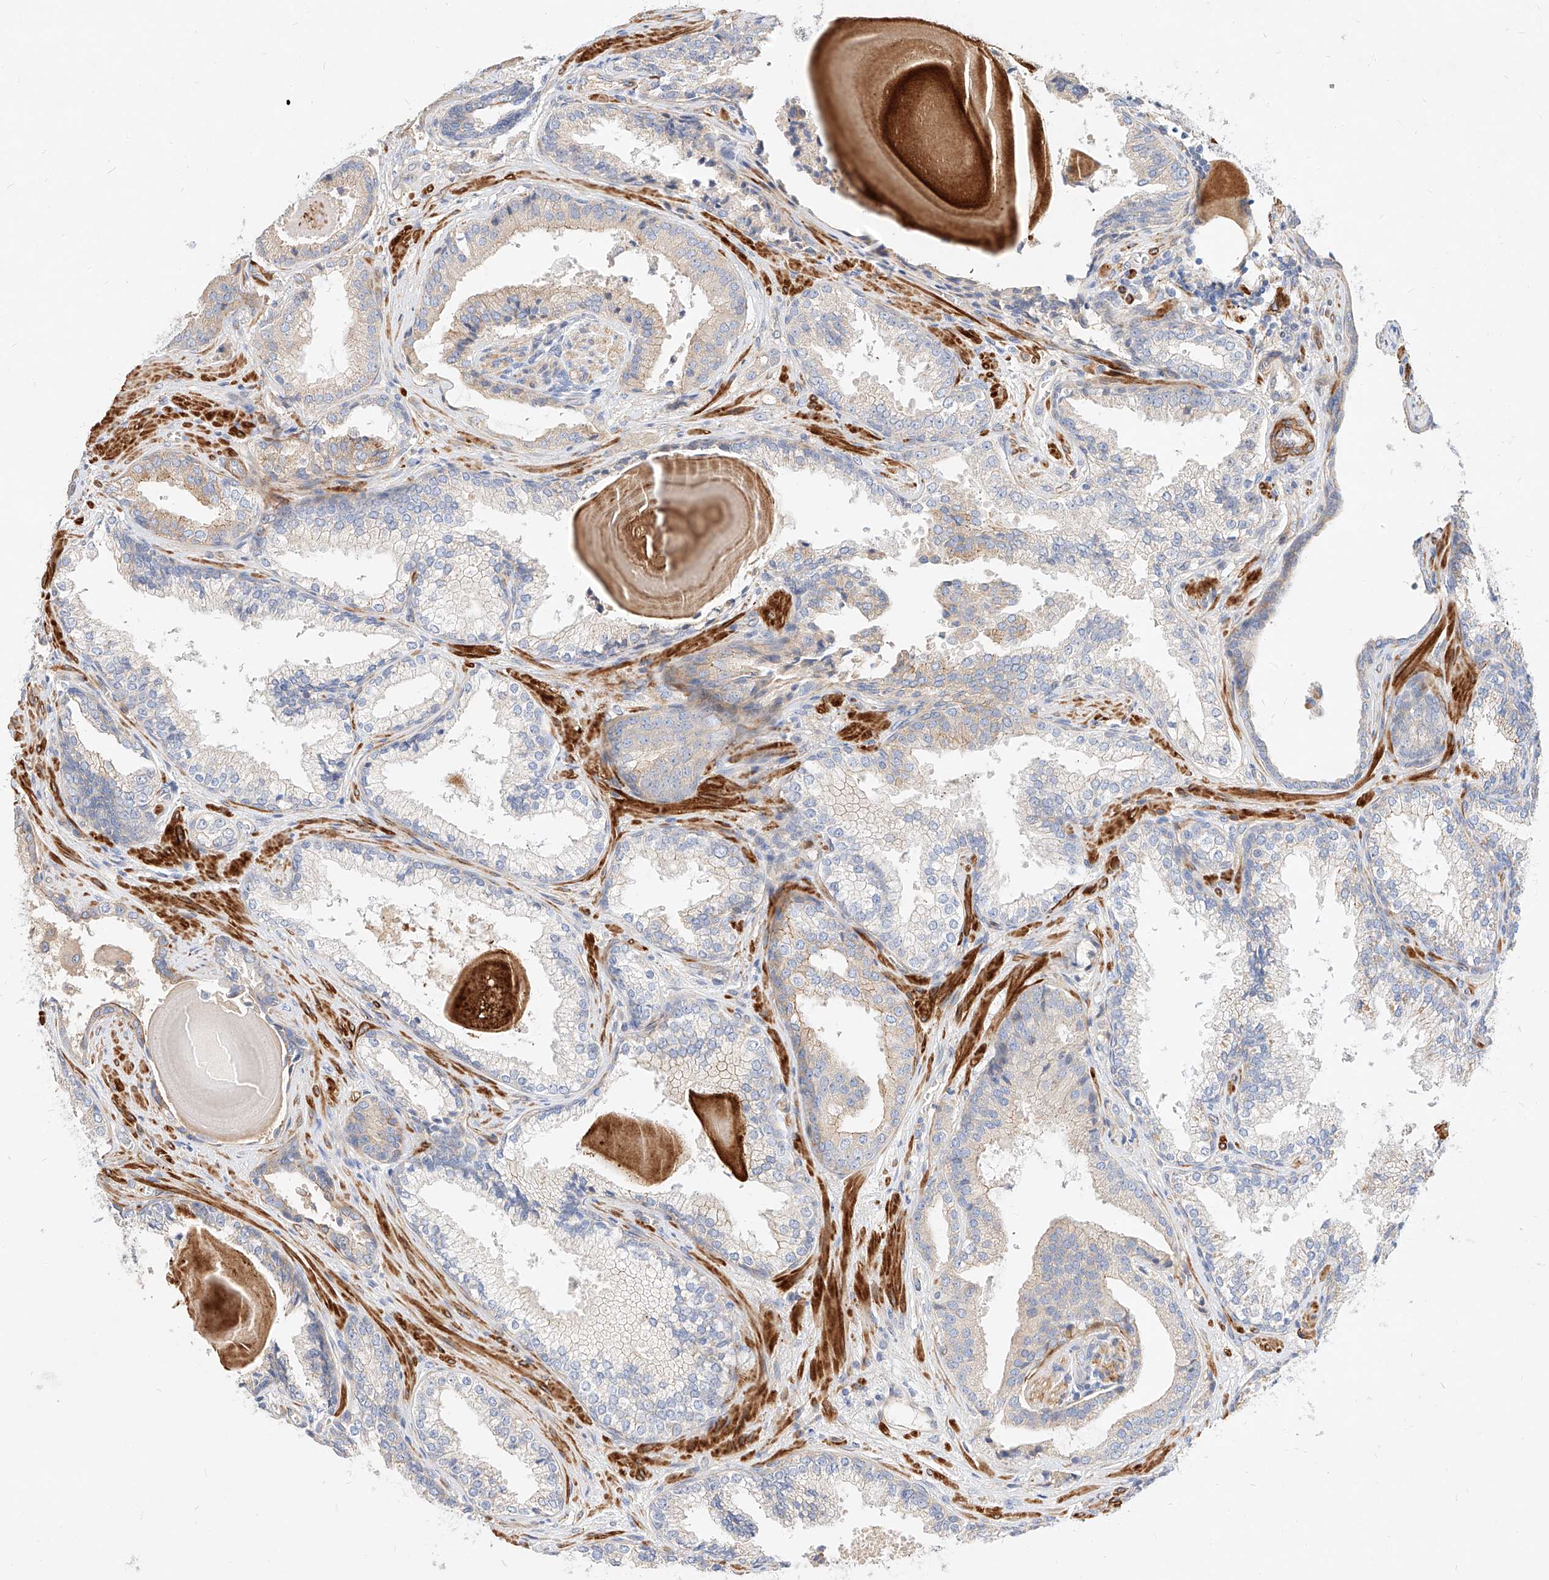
{"staining": {"intensity": "weak", "quantity": "<25%", "location": "cytoplasmic/membranous"}, "tissue": "prostate cancer", "cell_type": "Tumor cells", "image_type": "cancer", "snomed": [{"axis": "morphology", "description": "Adenocarcinoma, High grade"}, {"axis": "topography", "description": "Prostate"}], "caption": "Prostate cancer stained for a protein using immunohistochemistry displays no staining tumor cells.", "gene": "KCNH5", "patient": {"sex": "male", "age": 73}}